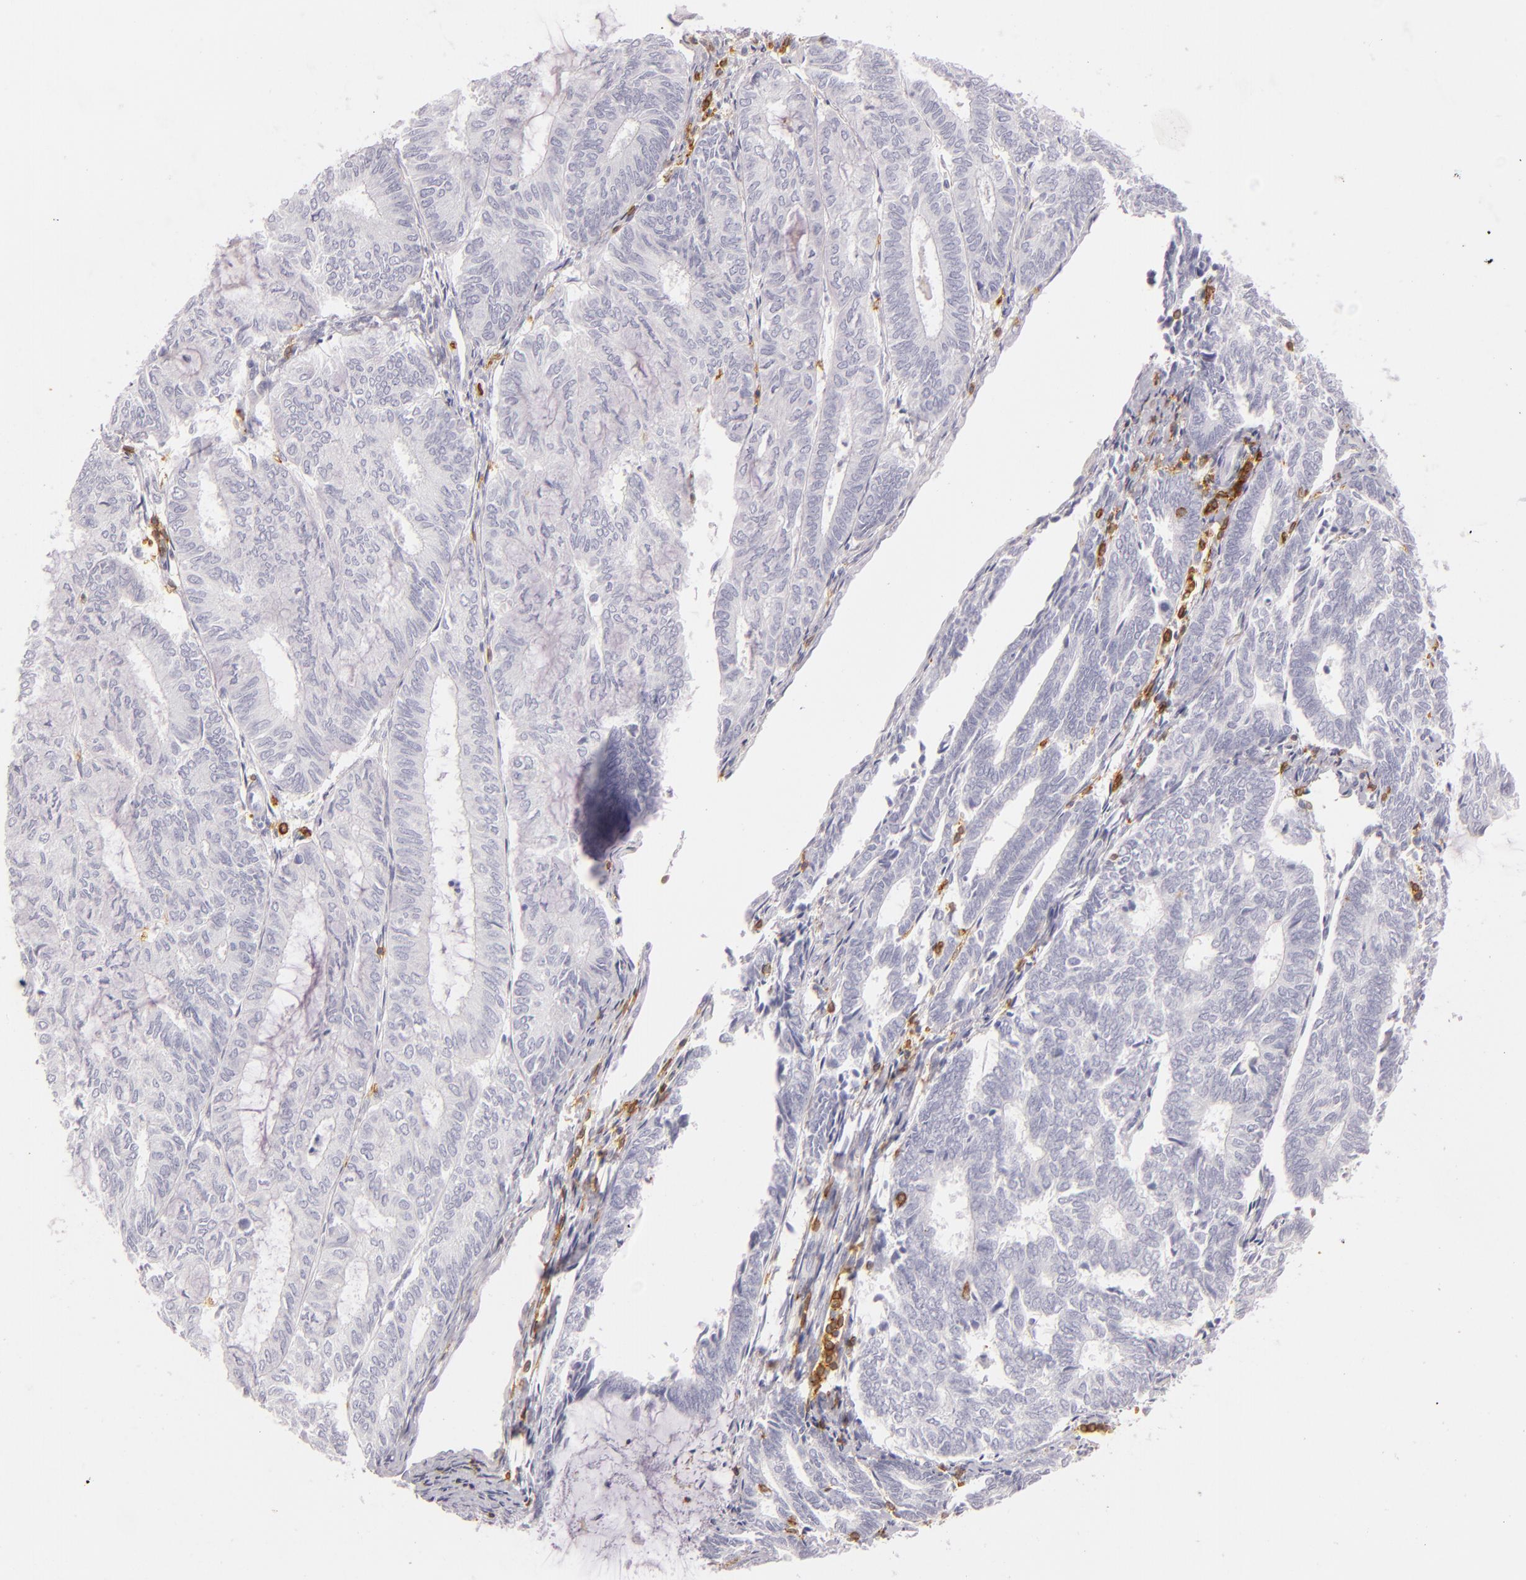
{"staining": {"intensity": "negative", "quantity": "none", "location": "none"}, "tissue": "endometrial cancer", "cell_type": "Tumor cells", "image_type": "cancer", "snomed": [{"axis": "morphology", "description": "Adenocarcinoma, NOS"}, {"axis": "topography", "description": "Endometrium"}], "caption": "A high-resolution micrograph shows IHC staining of endometrial cancer, which shows no significant positivity in tumor cells. (Immunohistochemistry (ihc), brightfield microscopy, high magnification).", "gene": "LAT", "patient": {"sex": "female", "age": 59}}